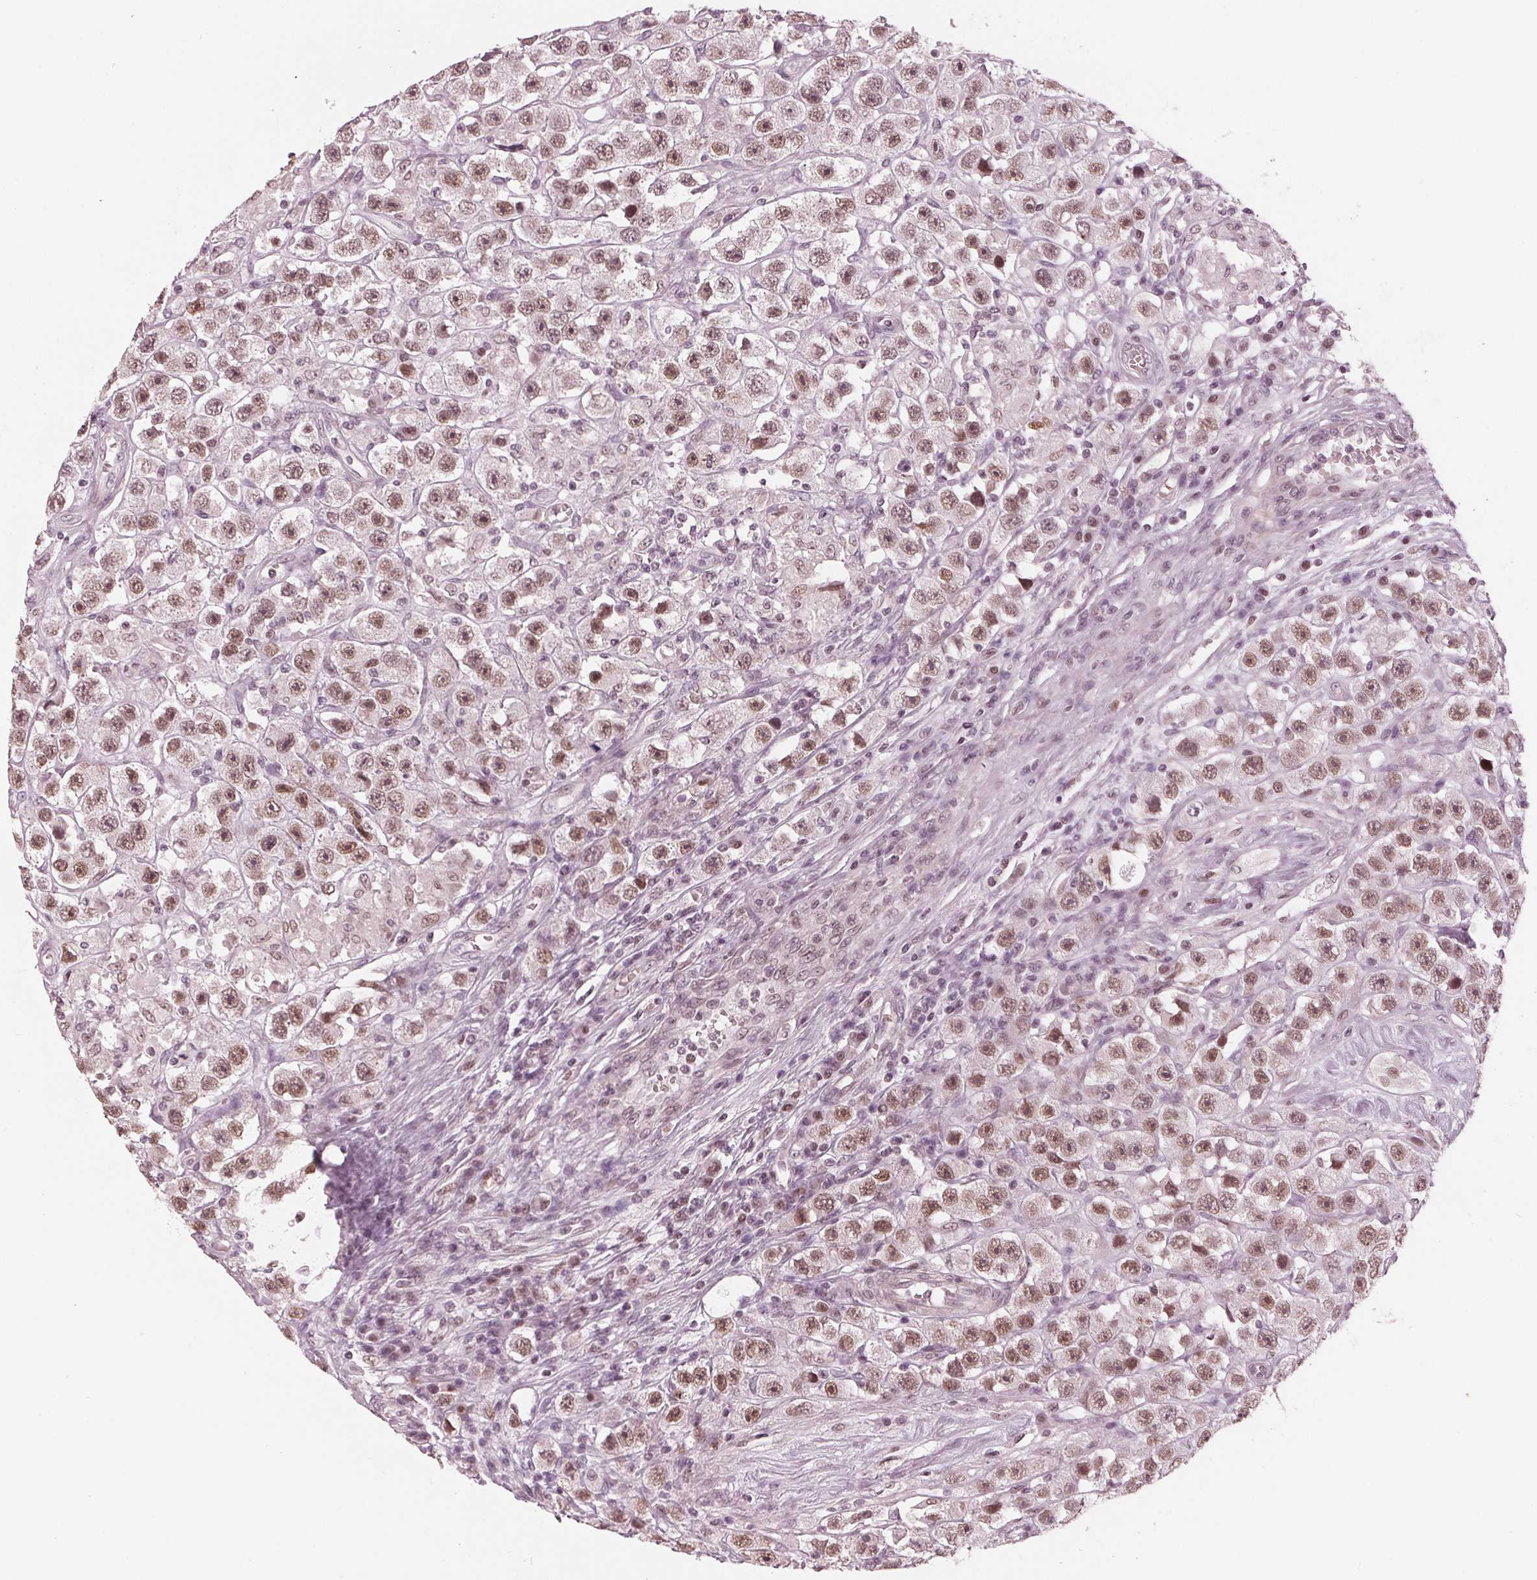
{"staining": {"intensity": "moderate", "quantity": "25%-75%", "location": "nuclear"}, "tissue": "testis cancer", "cell_type": "Tumor cells", "image_type": "cancer", "snomed": [{"axis": "morphology", "description": "Seminoma, NOS"}, {"axis": "topography", "description": "Testis"}], "caption": "High-magnification brightfield microscopy of testis seminoma stained with DAB (3,3'-diaminobenzidine) (brown) and counterstained with hematoxylin (blue). tumor cells exhibit moderate nuclear positivity is identified in about25%-75% of cells.", "gene": "DNMT3L", "patient": {"sex": "male", "age": 45}}